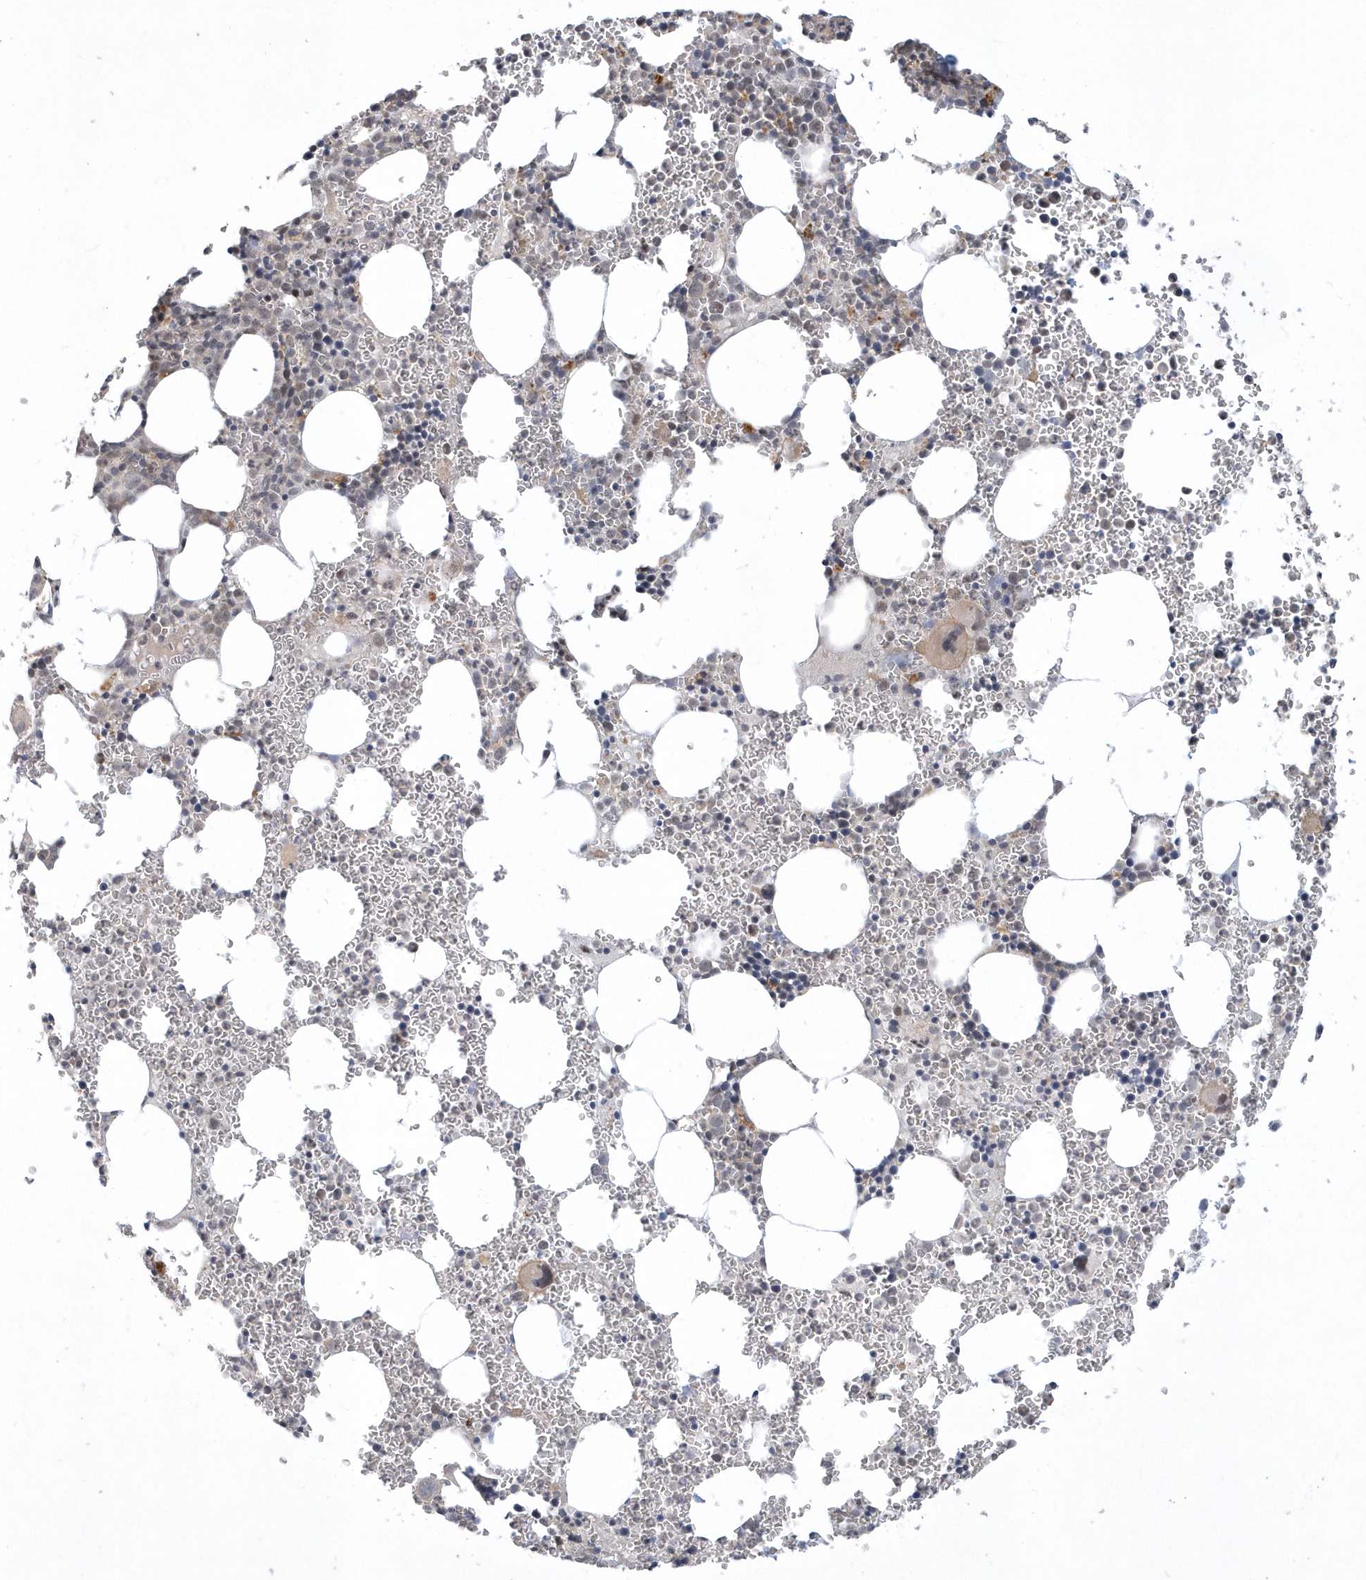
{"staining": {"intensity": "moderate", "quantity": "<25%", "location": "cytoplasmic/membranous,nuclear"}, "tissue": "bone marrow", "cell_type": "Hematopoietic cells", "image_type": "normal", "snomed": [{"axis": "morphology", "description": "Normal tissue, NOS"}, {"axis": "topography", "description": "Bone marrow"}], "caption": "About <25% of hematopoietic cells in unremarkable bone marrow show moderate cytoplasmic/membranous,nuclear protein expression as visualized by brown immunohistochemical staining.", "gene": "TSPEAR", "patient": {"sex": "female", "age": 78}}